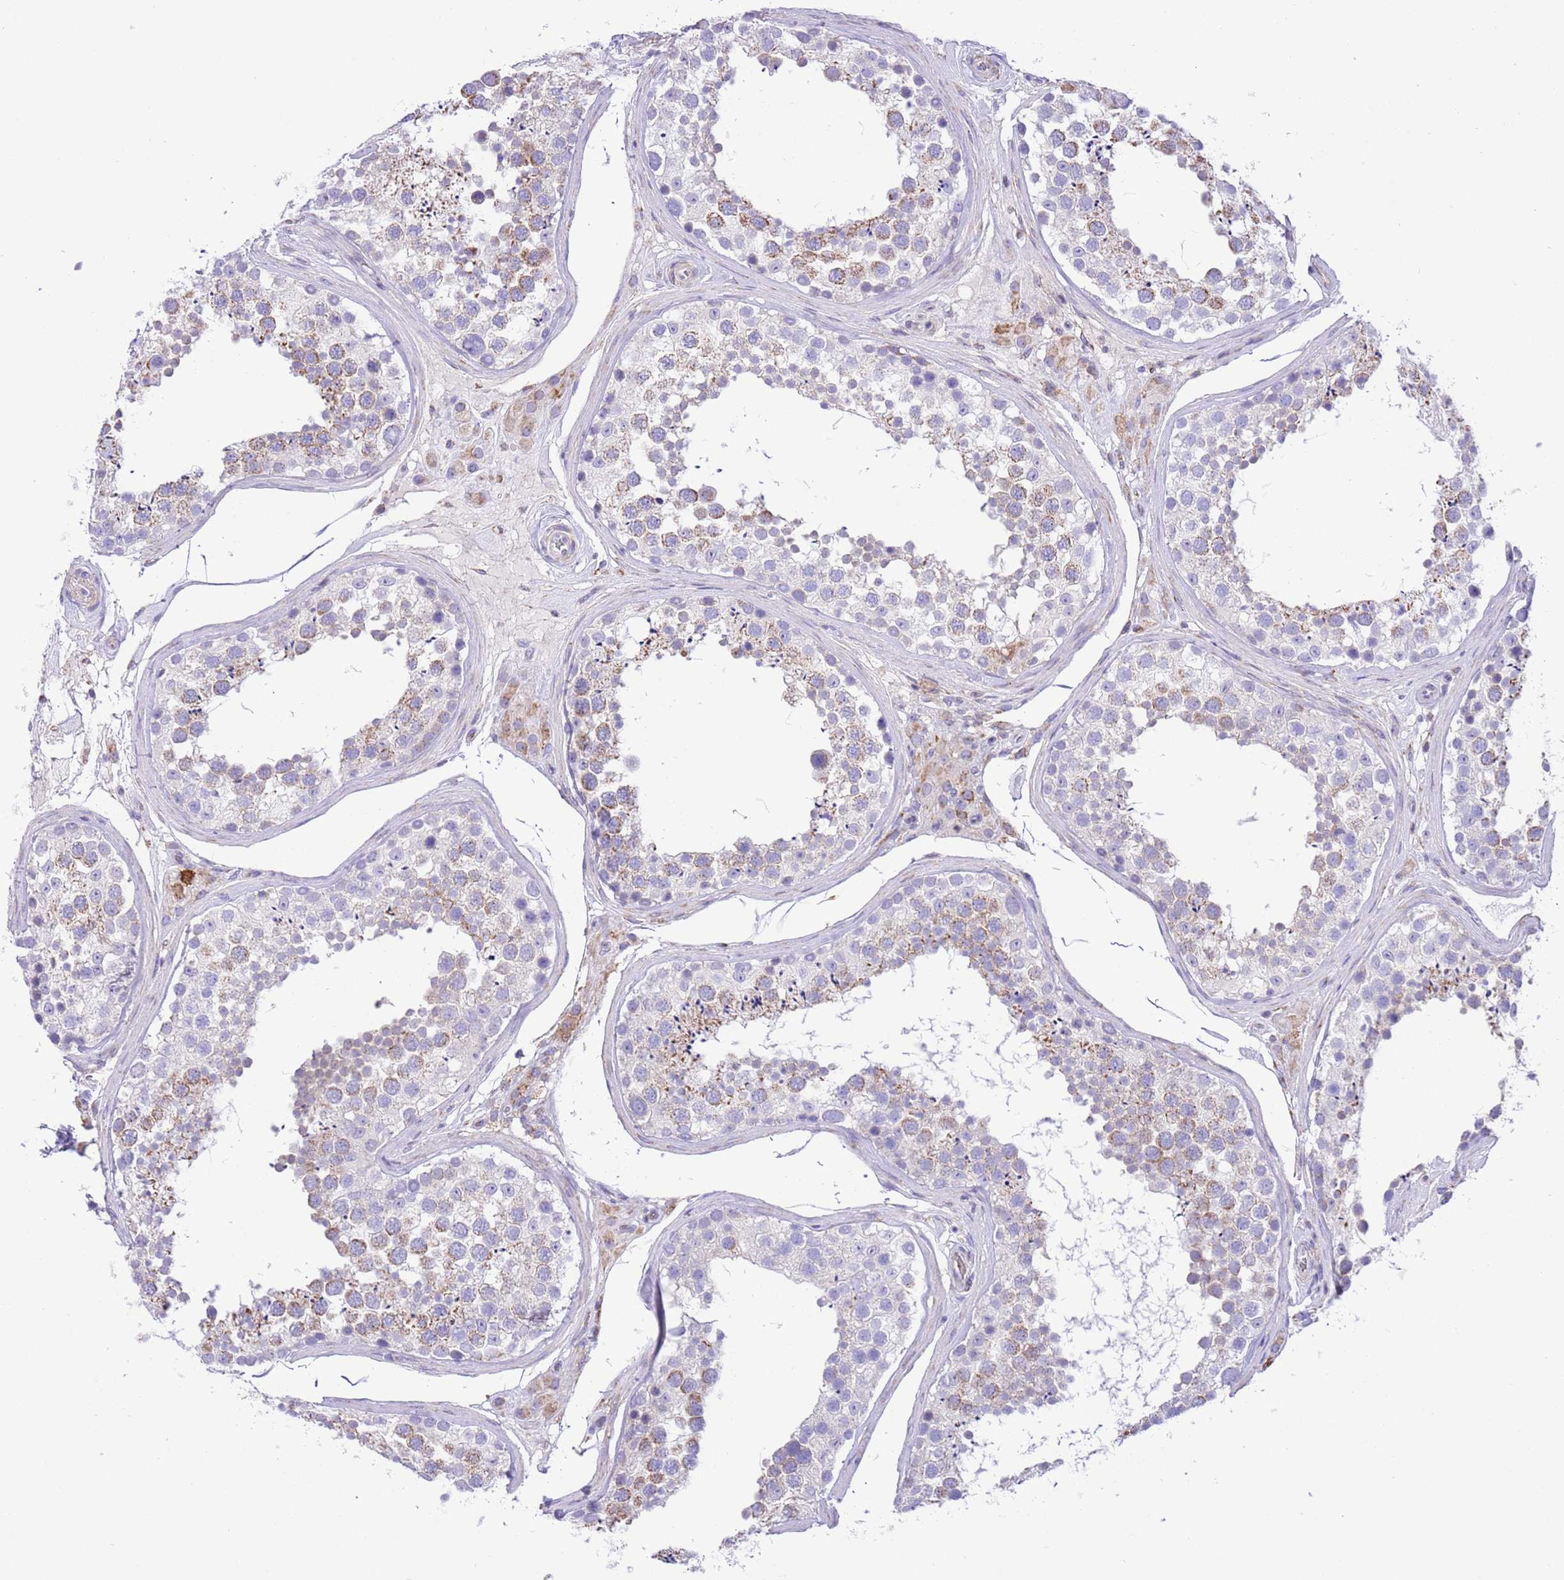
{"staining": {"intensity": "weak", "quantity": "<25%", "location": "cytoplasmic/membranous"}, "tissue": "testis", "cell_type": "Cells in seminiferous ducts", "image_type": "normal", "snomed": [{"axis": "morphology", "description": "Normal tissue, NOS"}, {"axis": "topography", "description": "Testis"}], "caption": "Immunohistochemical staining of normal human testis demonstrates no significant positivity in cells in seminiferous ducts.", "gene": "SS18L2", "patient": {"sex": "male", "age": 46}}